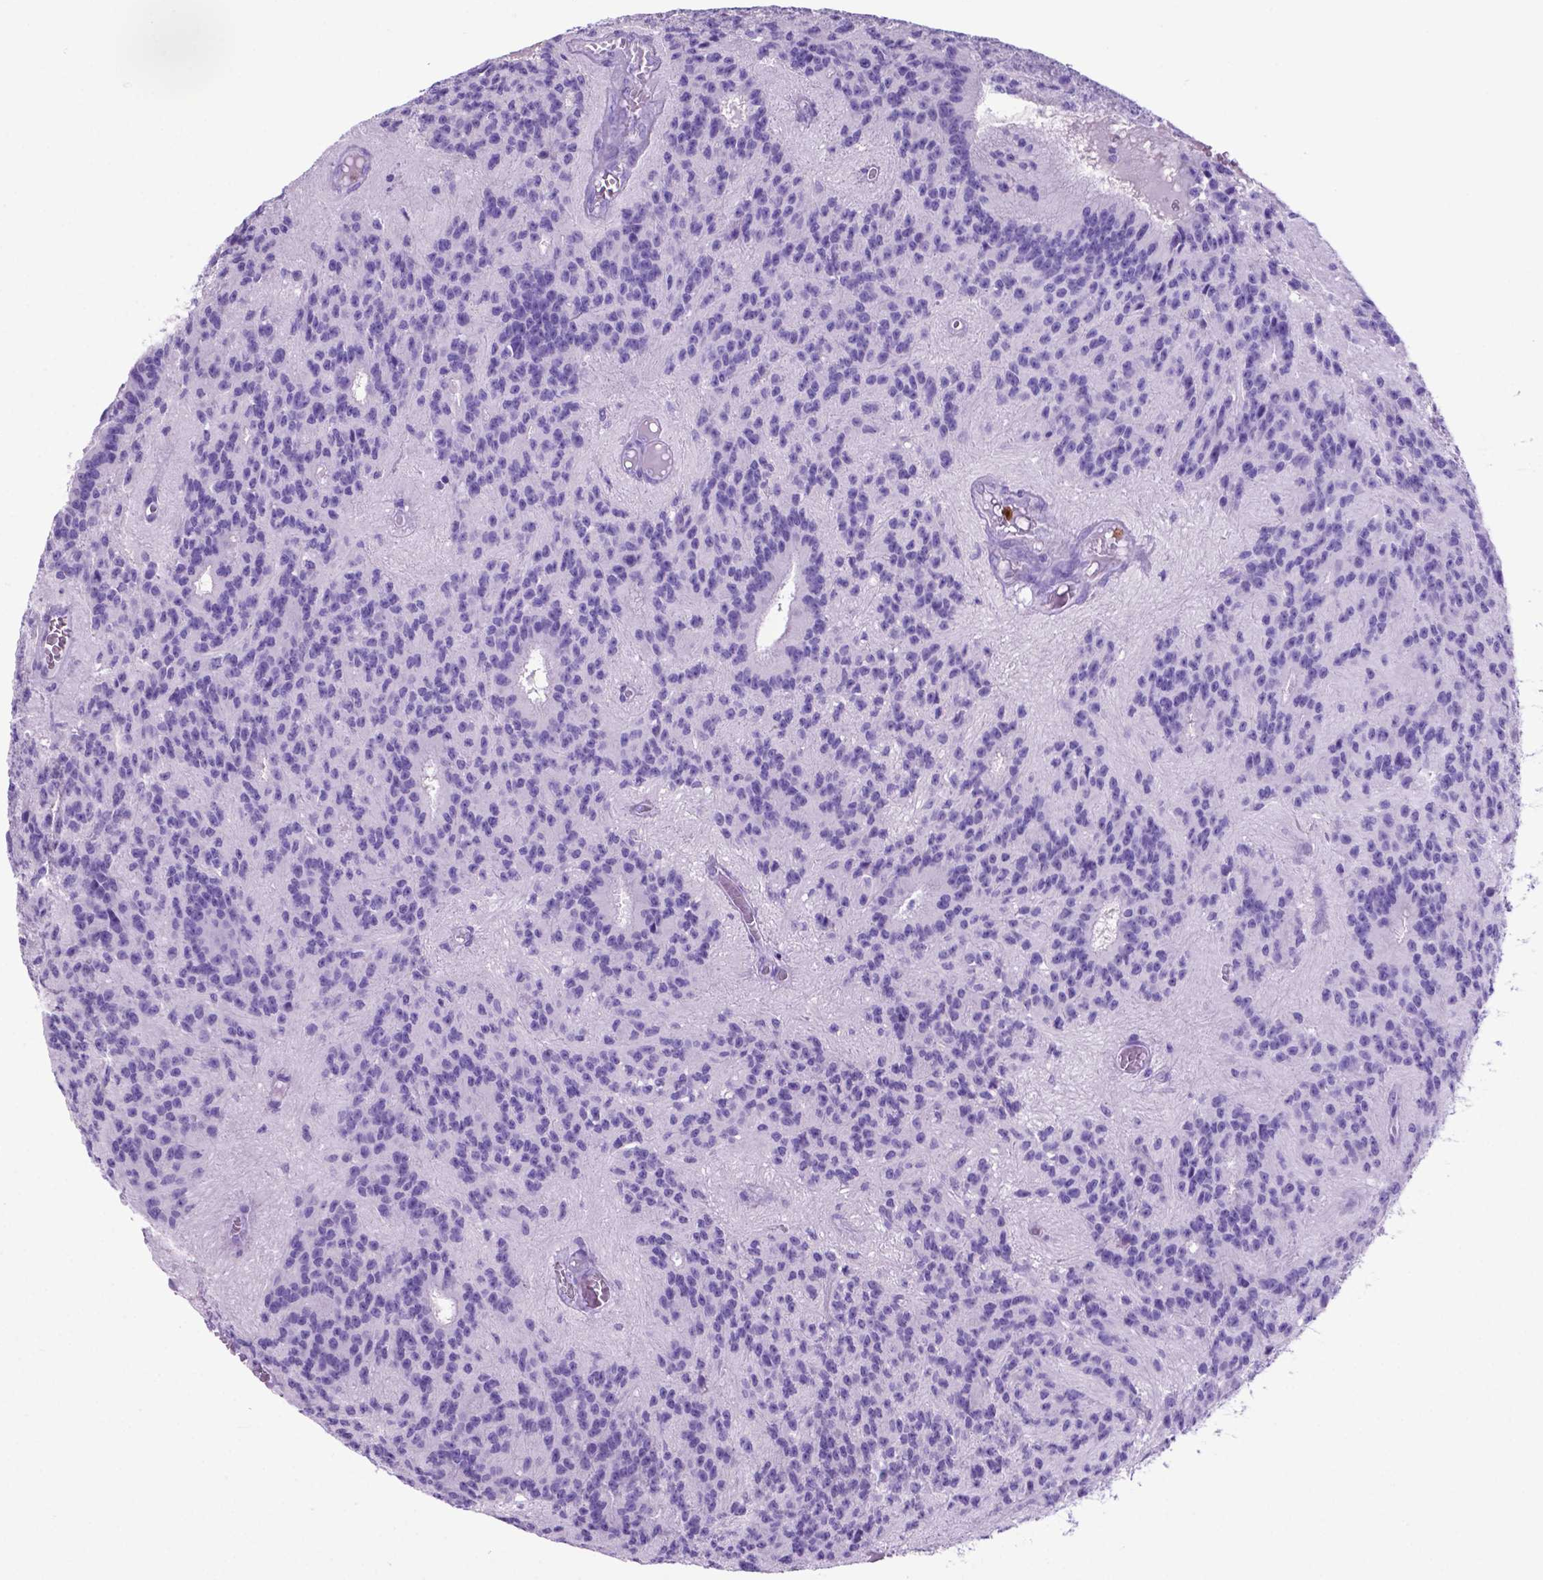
{"staining": {"intensity": "negative", "quantity": "none", "location": "none"}, "tissue": "glioma", "cell_type": "Tumor cells", "image_type": "cancer", "snomed": [{"axis": "morphology", "description": "Glioma, malignant, Low grade"}, {"axis": "topography", "description": "Brain"}], "caption": "The IHC image has no significant expression in tumor cells of malignant low-grade glioma tissue.", "gene": "LZTR1", "patient": {"sex": "male", "age": 31}}